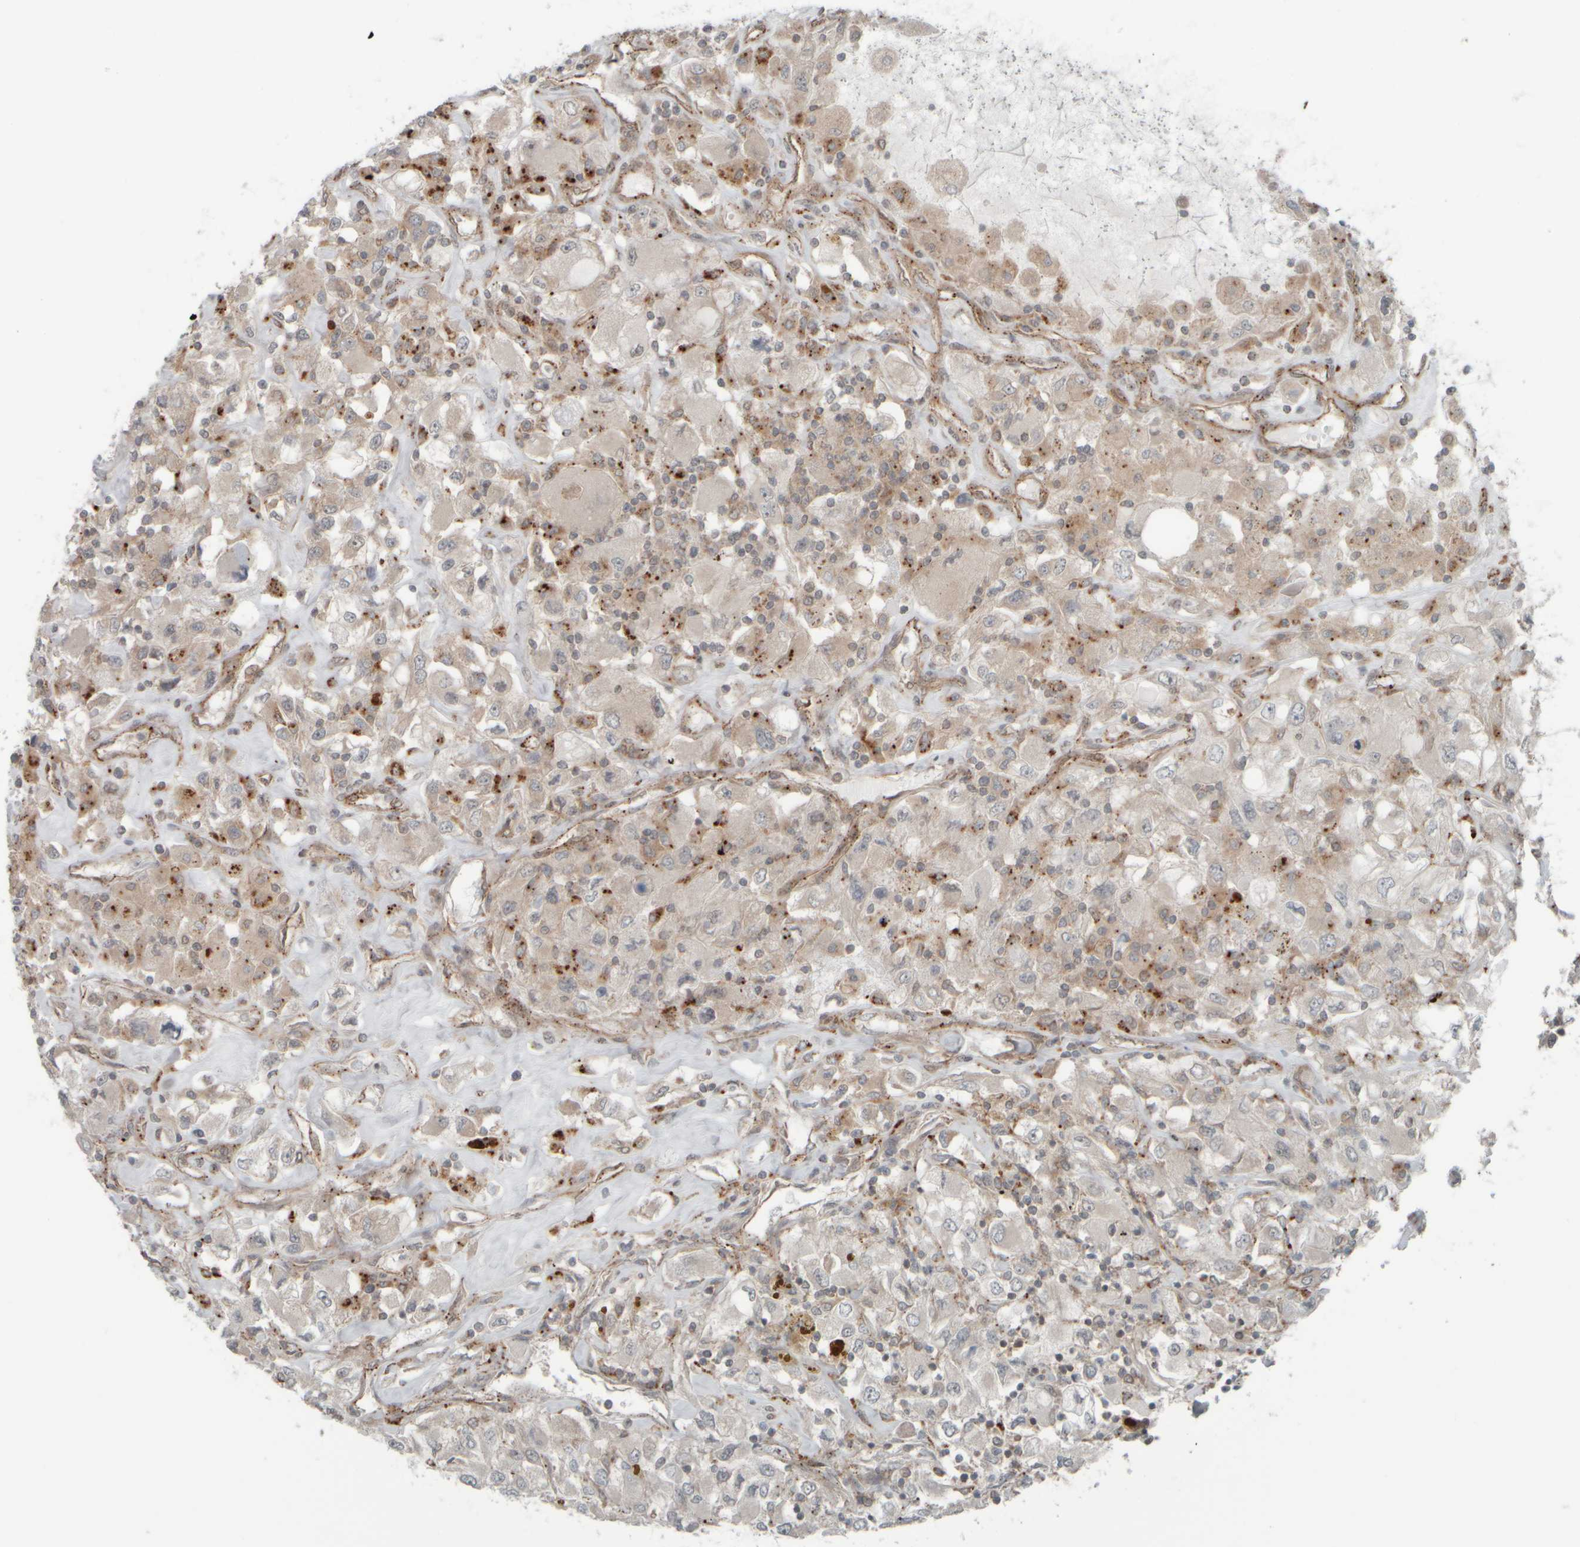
{"staining": {"intensity": "weak", "quantity": "<25%", "location": "cytoplasmic/membranous"}, "tissue": "renal cancer", "cell_type": "Tumor cells", "image_type": "cancer", "snomed": [{"axis": "morphology", "description": "Adenocarcinoma, NOS"}, {"axis": "topography", "description": "Kidney"}], "caption": "High power microscopy micrograph of an immunohistochemistry (IHC) micrograph of adenocarcinoma (renal), revealing no significant staining in tumor cells. (Brightfield microscopy of DAB (3,3'-diaminobenzidine) immunohistochemistry at high magnification).", "gene": "GIGYF1", "patient": {"sex": "female", "age": 52}}